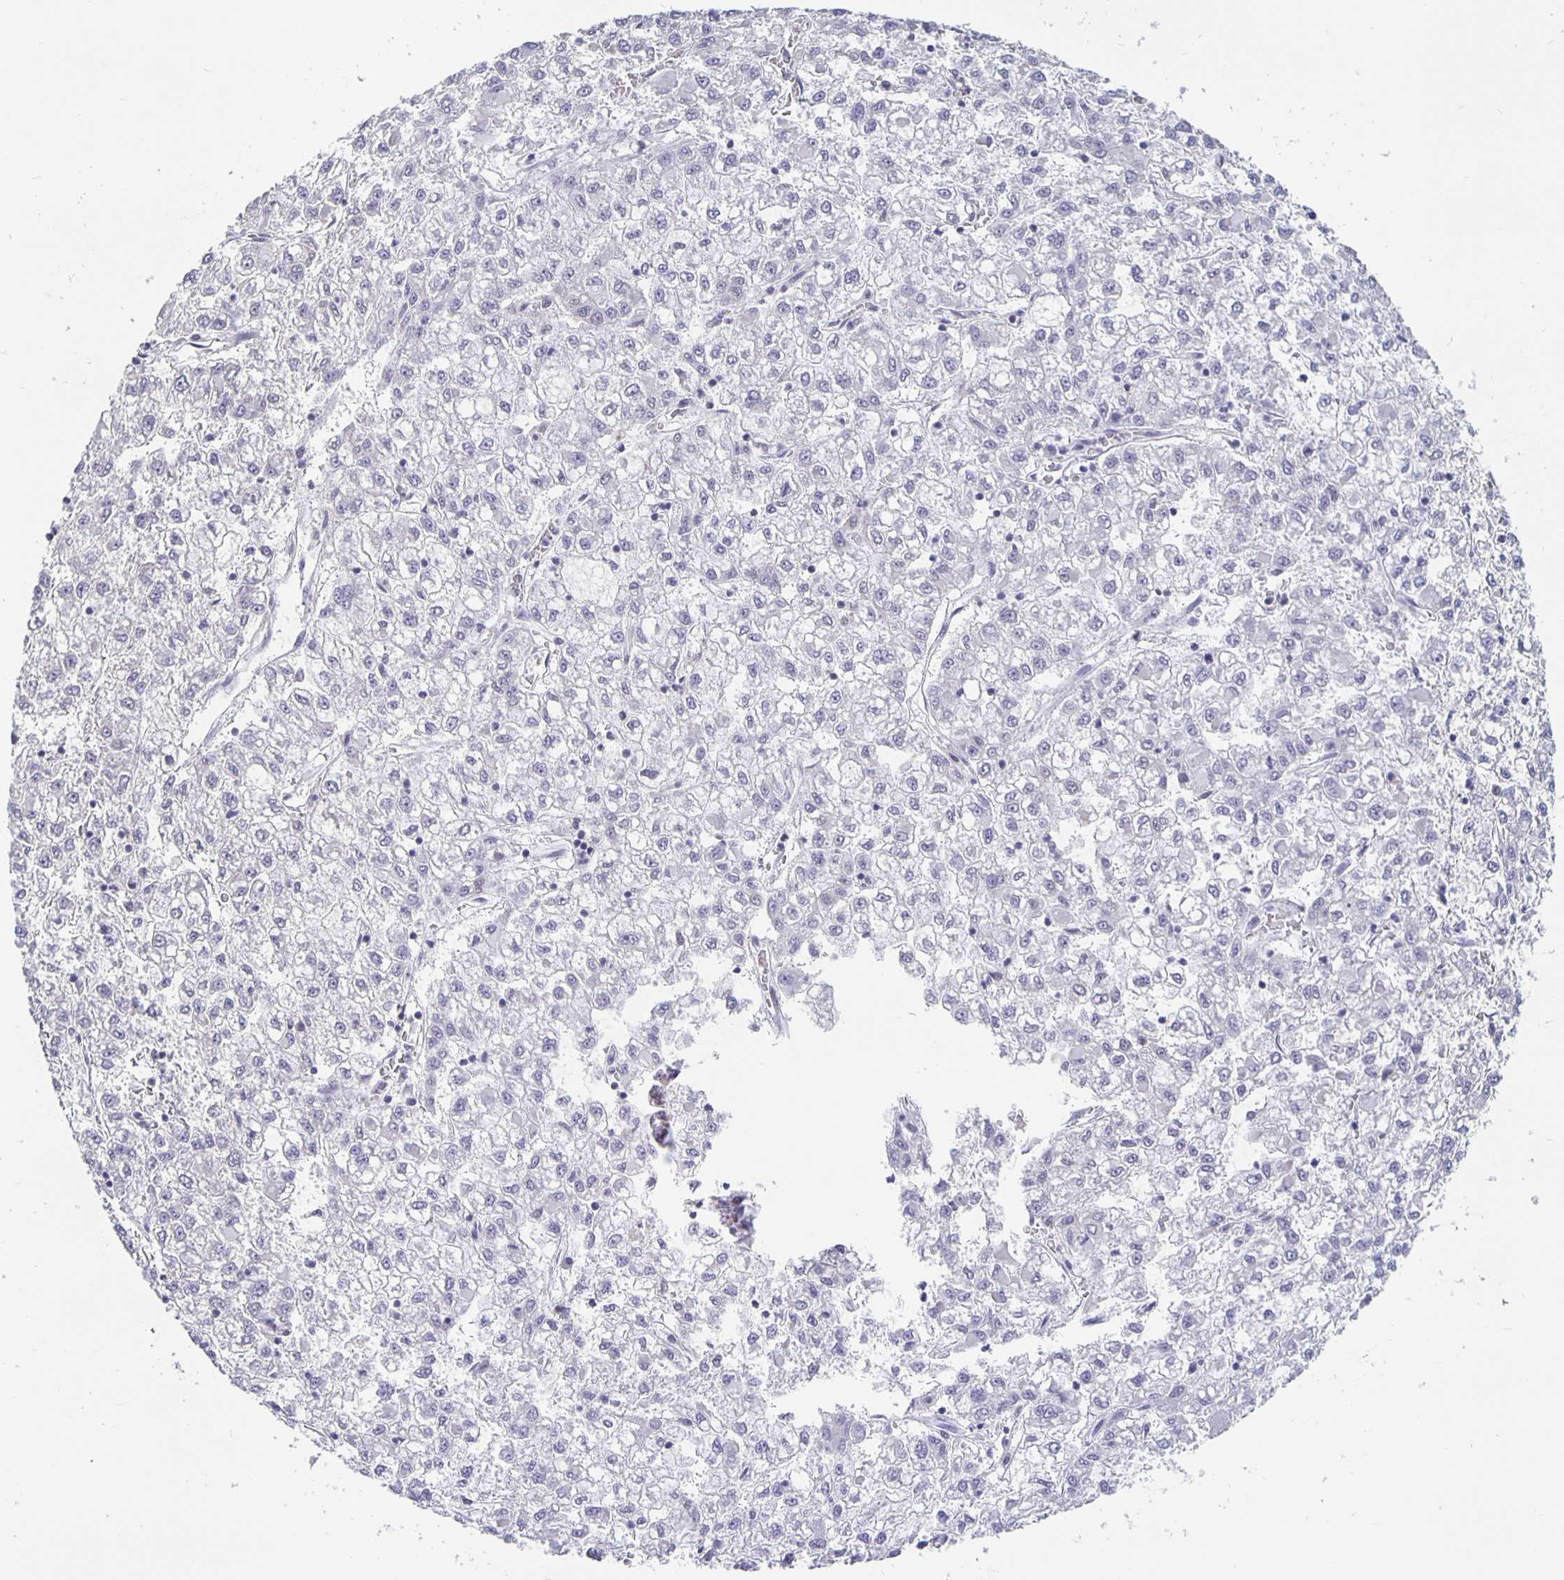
{"staining": {"intensity": "negative", "quantity": "none", "location": "none"}, "tissue": "liver cancer", "cell_type": "Tumor cells", "image_type": "cancer", "snomed": [{"axis": "morphology", "description": "Carcinoma, Hepatocellular, NOS"}, {"axis": "topography", "description": "Liver"}], "caption": "Image shows no protein staining in tumor cells of liver hepatocellular carcinoma tissue.", "gene": "ZNF691", "patient": {"sex": "male", "age": 40}}